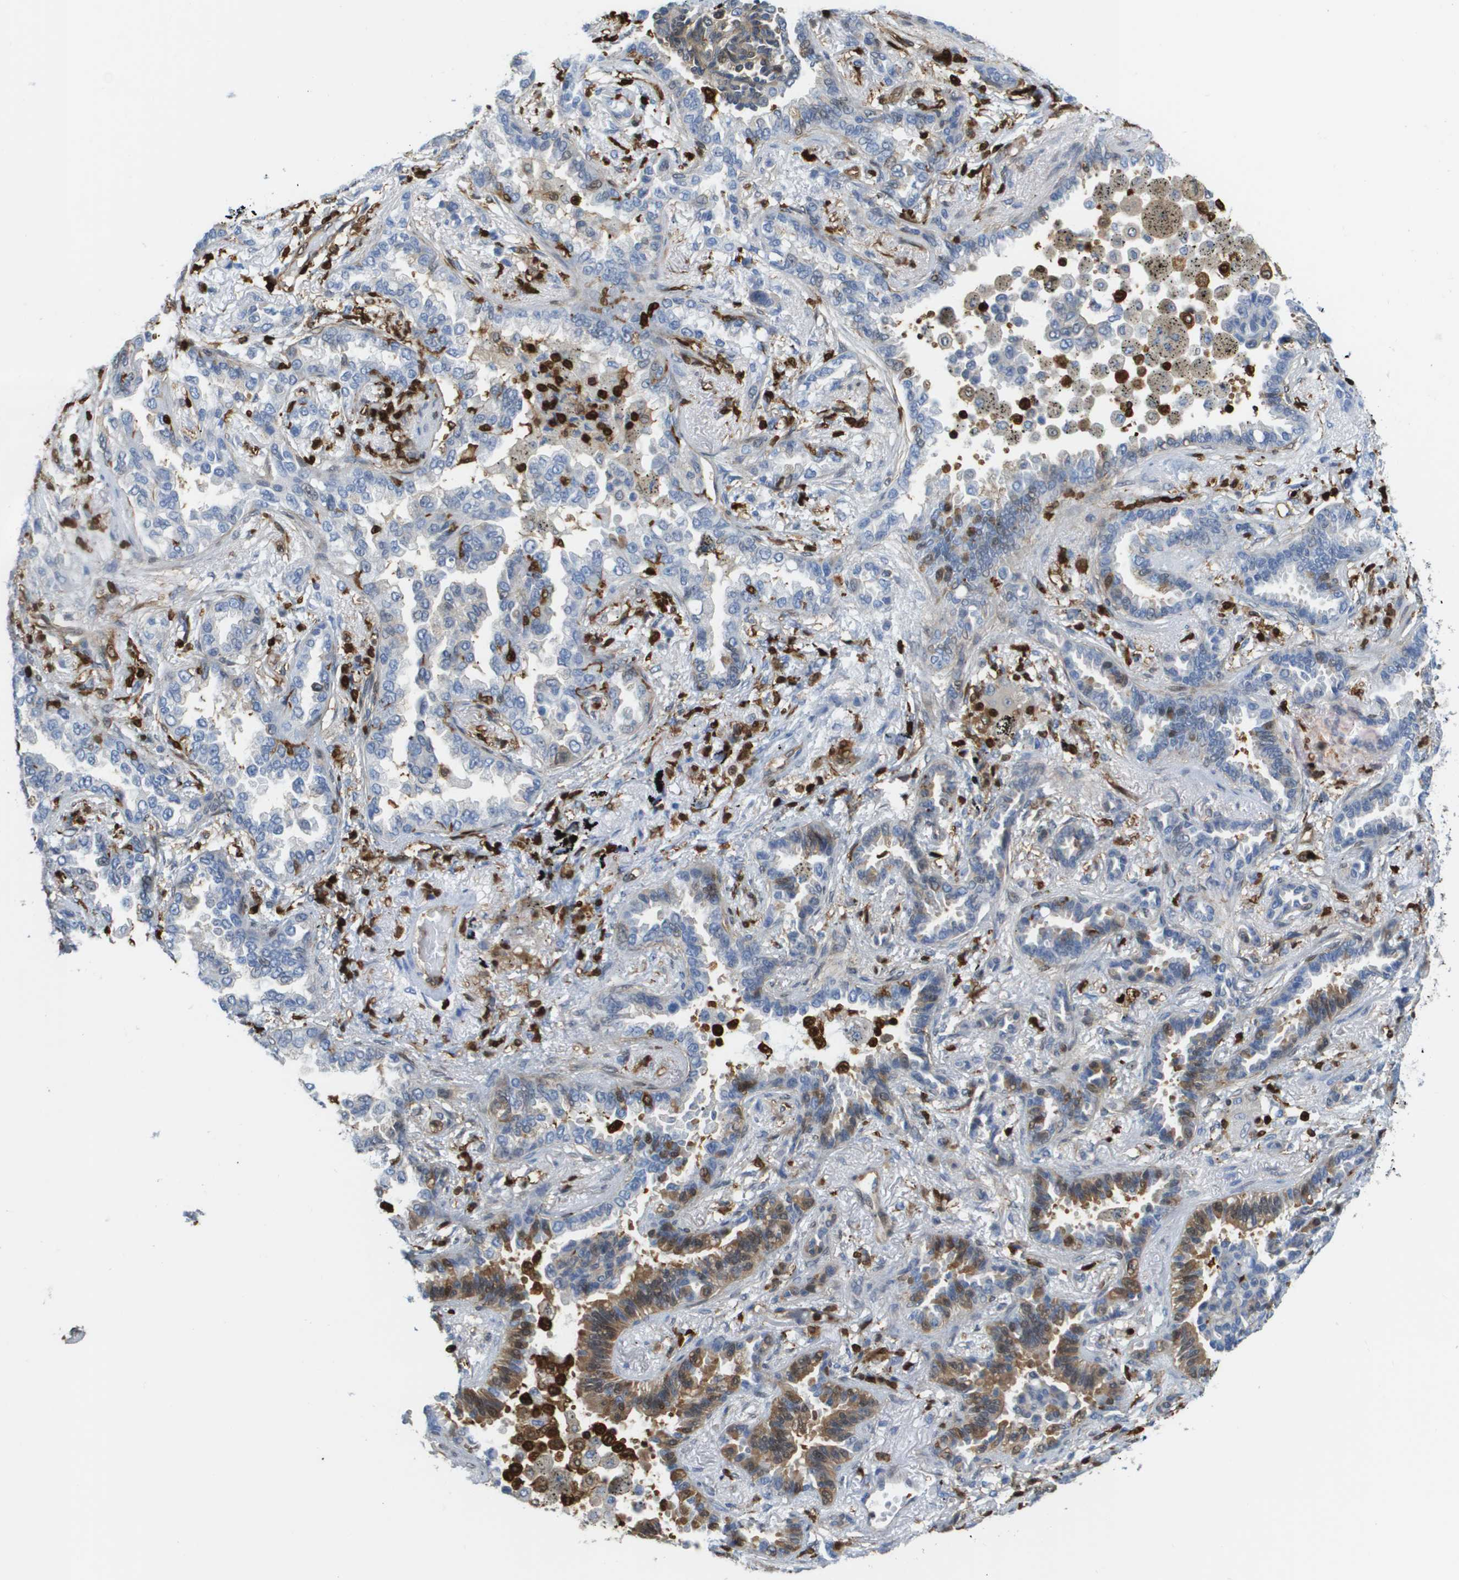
{"staining": {"intensity": "moderate", "quantity": "25%-75%", "location": "cytoplasmic/membranous"}, "tissue": "lung cancer", "cell_type": "Tumor cells", "image_type": "cancer", "snomed": [{"axis": "morphology", "description": "Normal tissue, NOS"}, {"axis": "morphology", "description": "Adenocarcinoma, NOS"}, {"axis": "topography", "description": "Lung"}], "caption": "The image exhibits staining of lung cancer, revealing moderate cytoplasmic/membranous protein positivity (brown color) within tumor cells. The protein of interest is stained brown, and the nuclei are stained in blue (DAB IHC with brightfield microscopy, high magnification).", "gene": "DOCK5", "patient": {"sex": "male", "age": 59}}